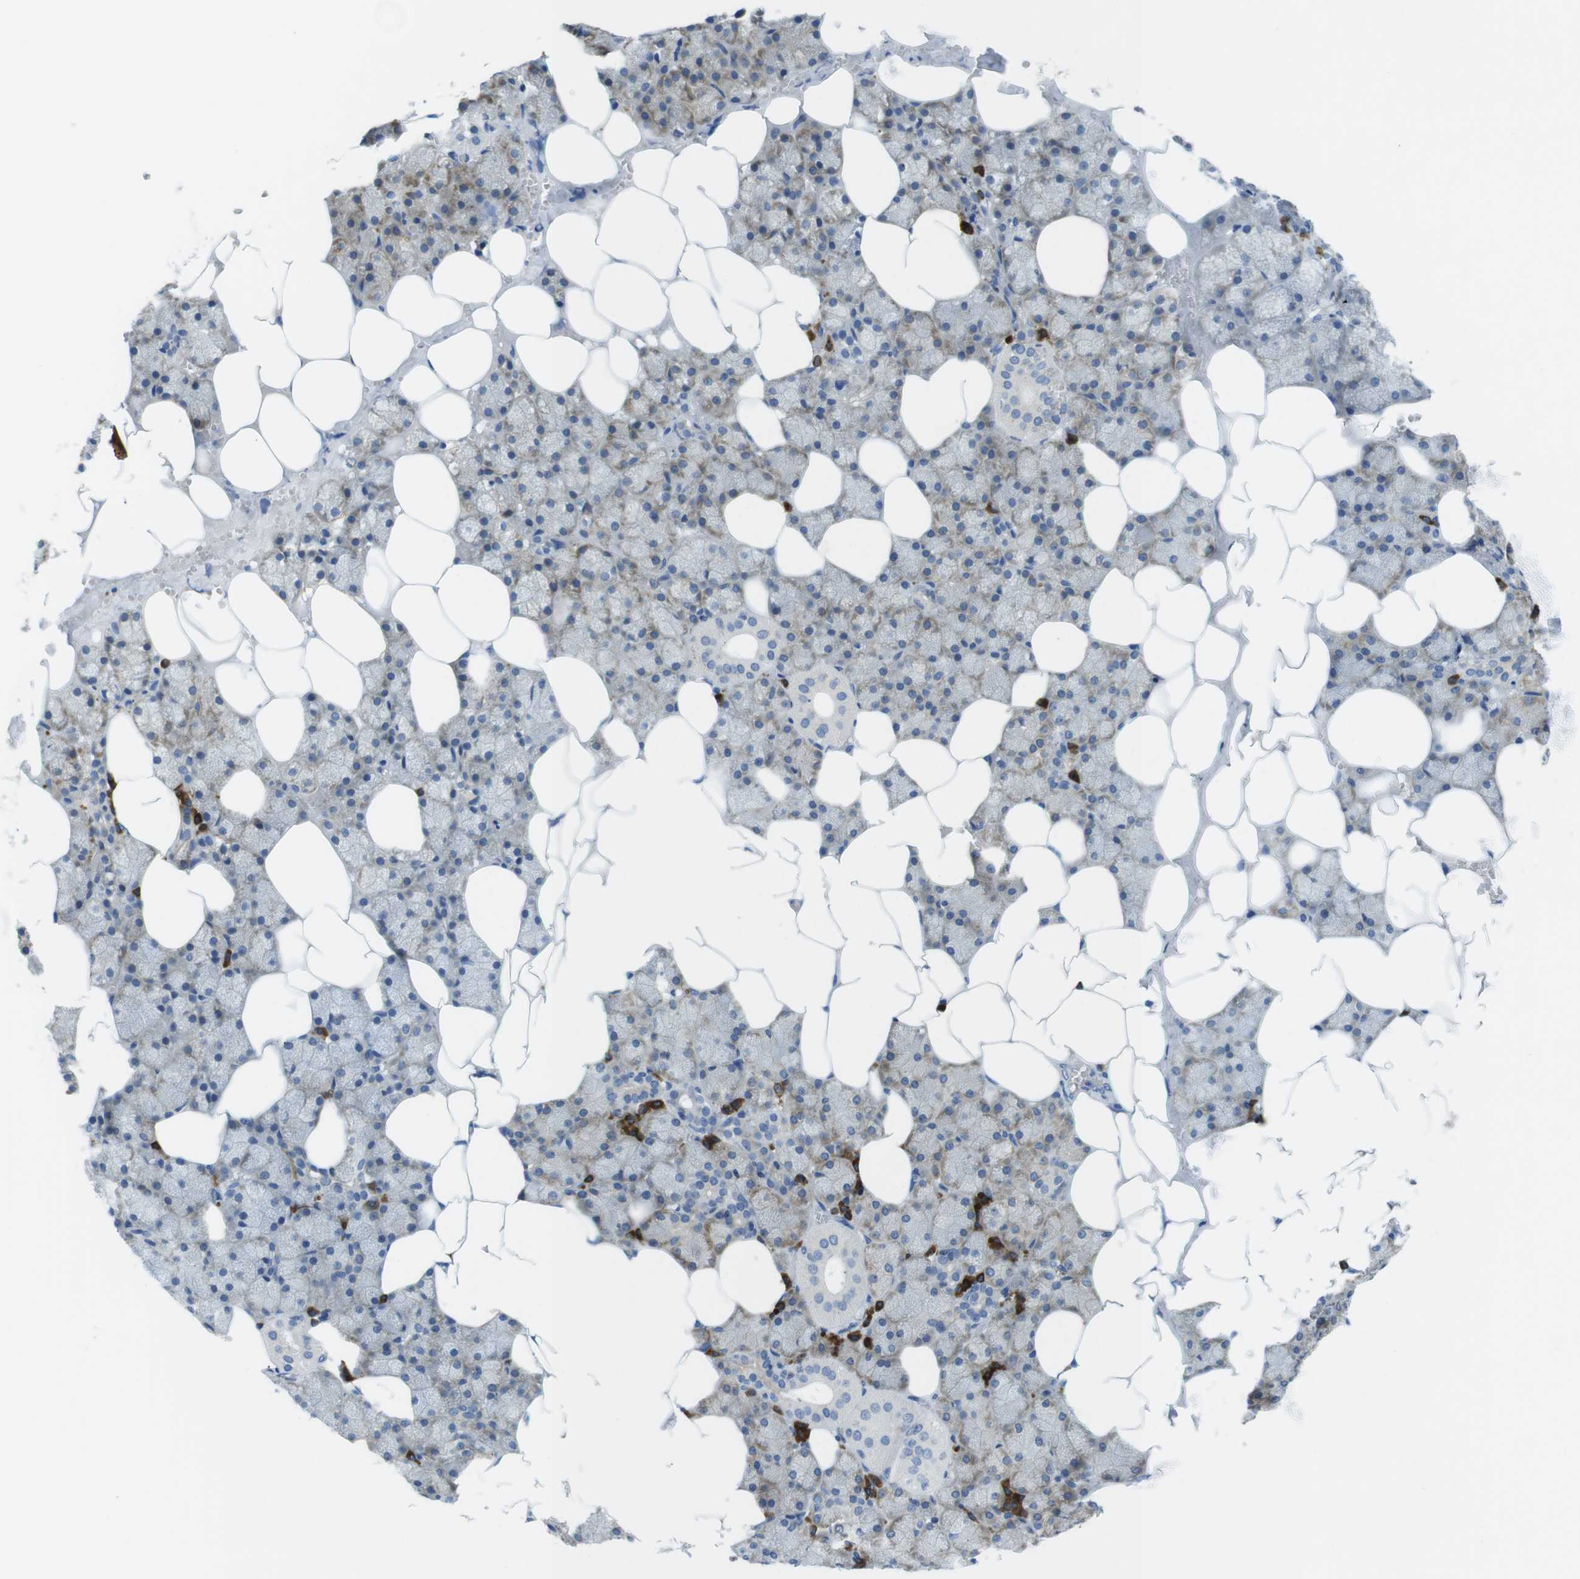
{"staining": {"intensity": "moderate", "quantity": "25%-75%", "location": "cytoplasmic/membranous"}, "tissue": "salivary gland", "cell_type": "Glandular cells", "image_type": "normal", "snomed": [{"axis": "morphology", "description": "Normal tissue, NOS"}, {"axis": "topography", "description": "Salivary gland"}], "caption": "IHC of unremarkable salivary gland demonstrates medium levels of moderate cytoplasmic/membranous positivity in about 25%-75% of glandular cells.", "gene": "CLPTM1L", "patient": {"sex": "male", "age": 62}}